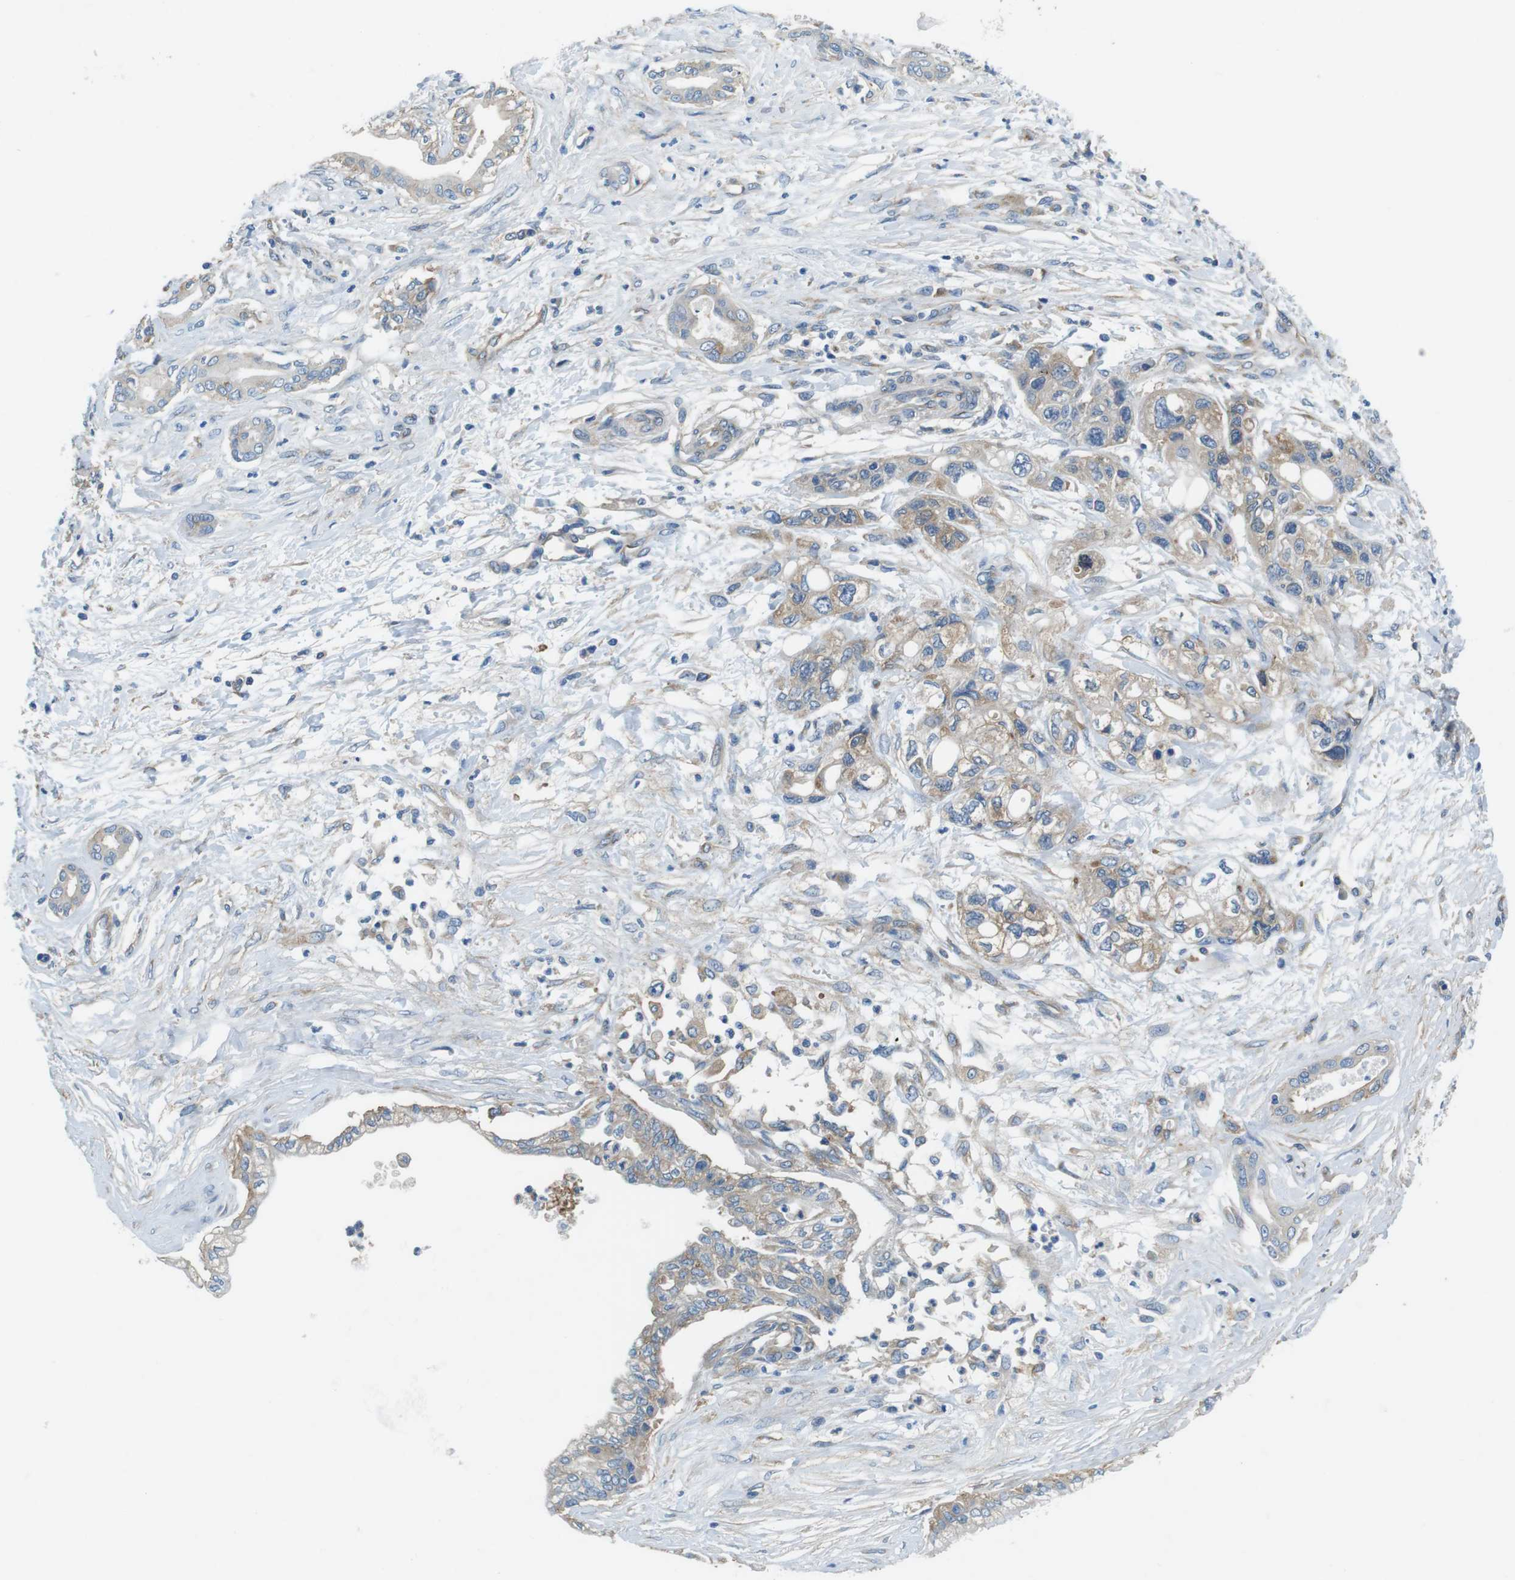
{"staining": {"intensity": "weak", "quantity": "25%-75%", "location": "cytoplasmic/membranous"}, "tissue": "pancreatic cancer", "cell_type": "Tumor cells", "image_type": "cancer", "snomed": [{"axis": "morphology", "description": "Adenocarcinoma, NOS"}, {"axis": "topography", "description": "Pancreas"}], "caption": "Immunohistochemical staining of human adenocarcinoma (pancreatic) shows low levels of weak cytoplasmic/membranous protein expression in about 25%-75% of tumor cells.", "gene": "DENND4C", "patient": {"sex": "male", "age": 56}}